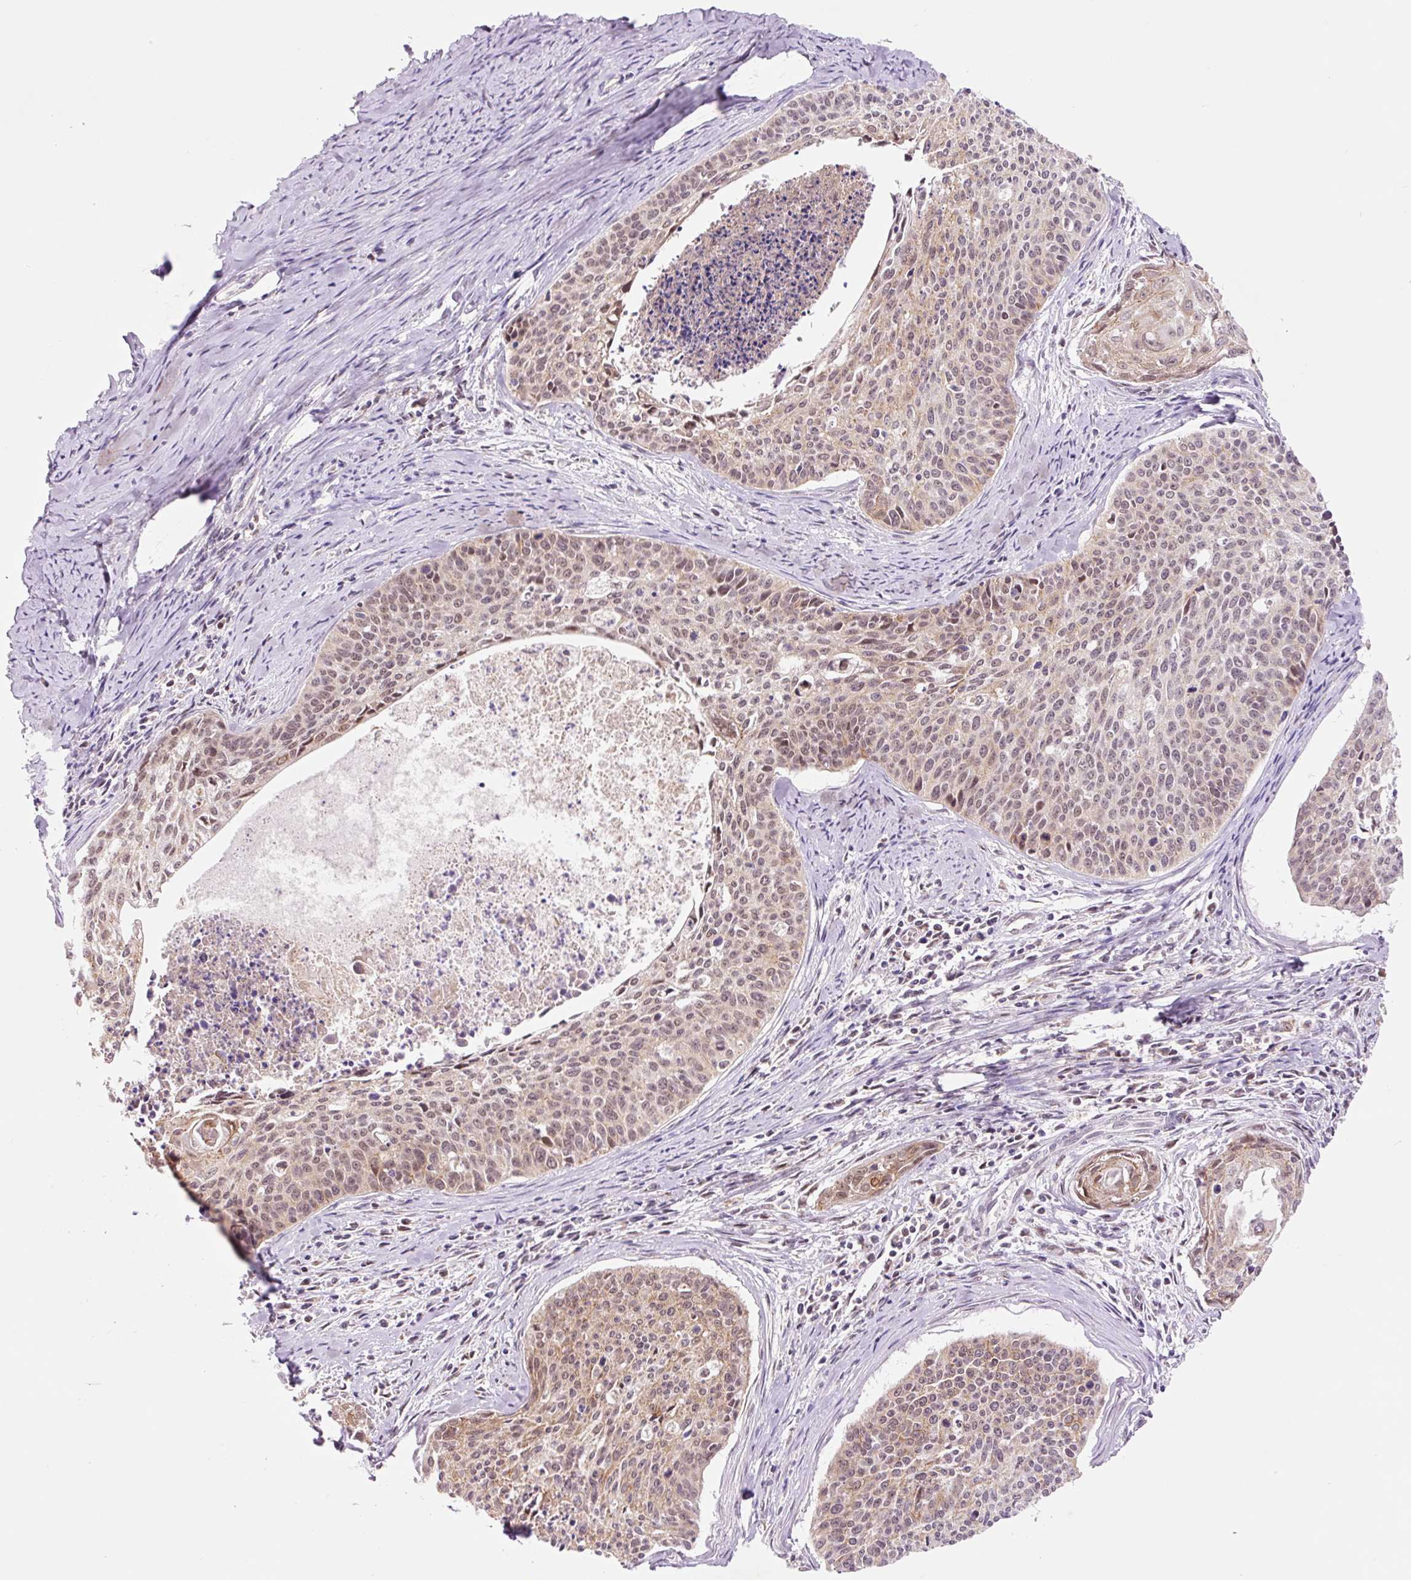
{"staining": {"intensity": "moderate", "quantity": ">75%", "location": "cytoplasmic/membranous,nuclear"}, "tissue": "cervical cancer", "cell_type": "Tumor cells", "image_type": "cancer", "snomed": [{"axis": "morphology", "description": "Squamous cell carcinoma, NOS"}, {"axis": "topography", "description": "Cervix"}], "caption": "Protein expression analysis of human cervical cancer (squamous cell carcinoma) reveals moderate cytoplasmic/membranous and nuclear positivity in about >75% of tumor cells.", "gene": "PCK2", "patient": {"sex": "female", "age": 55}}